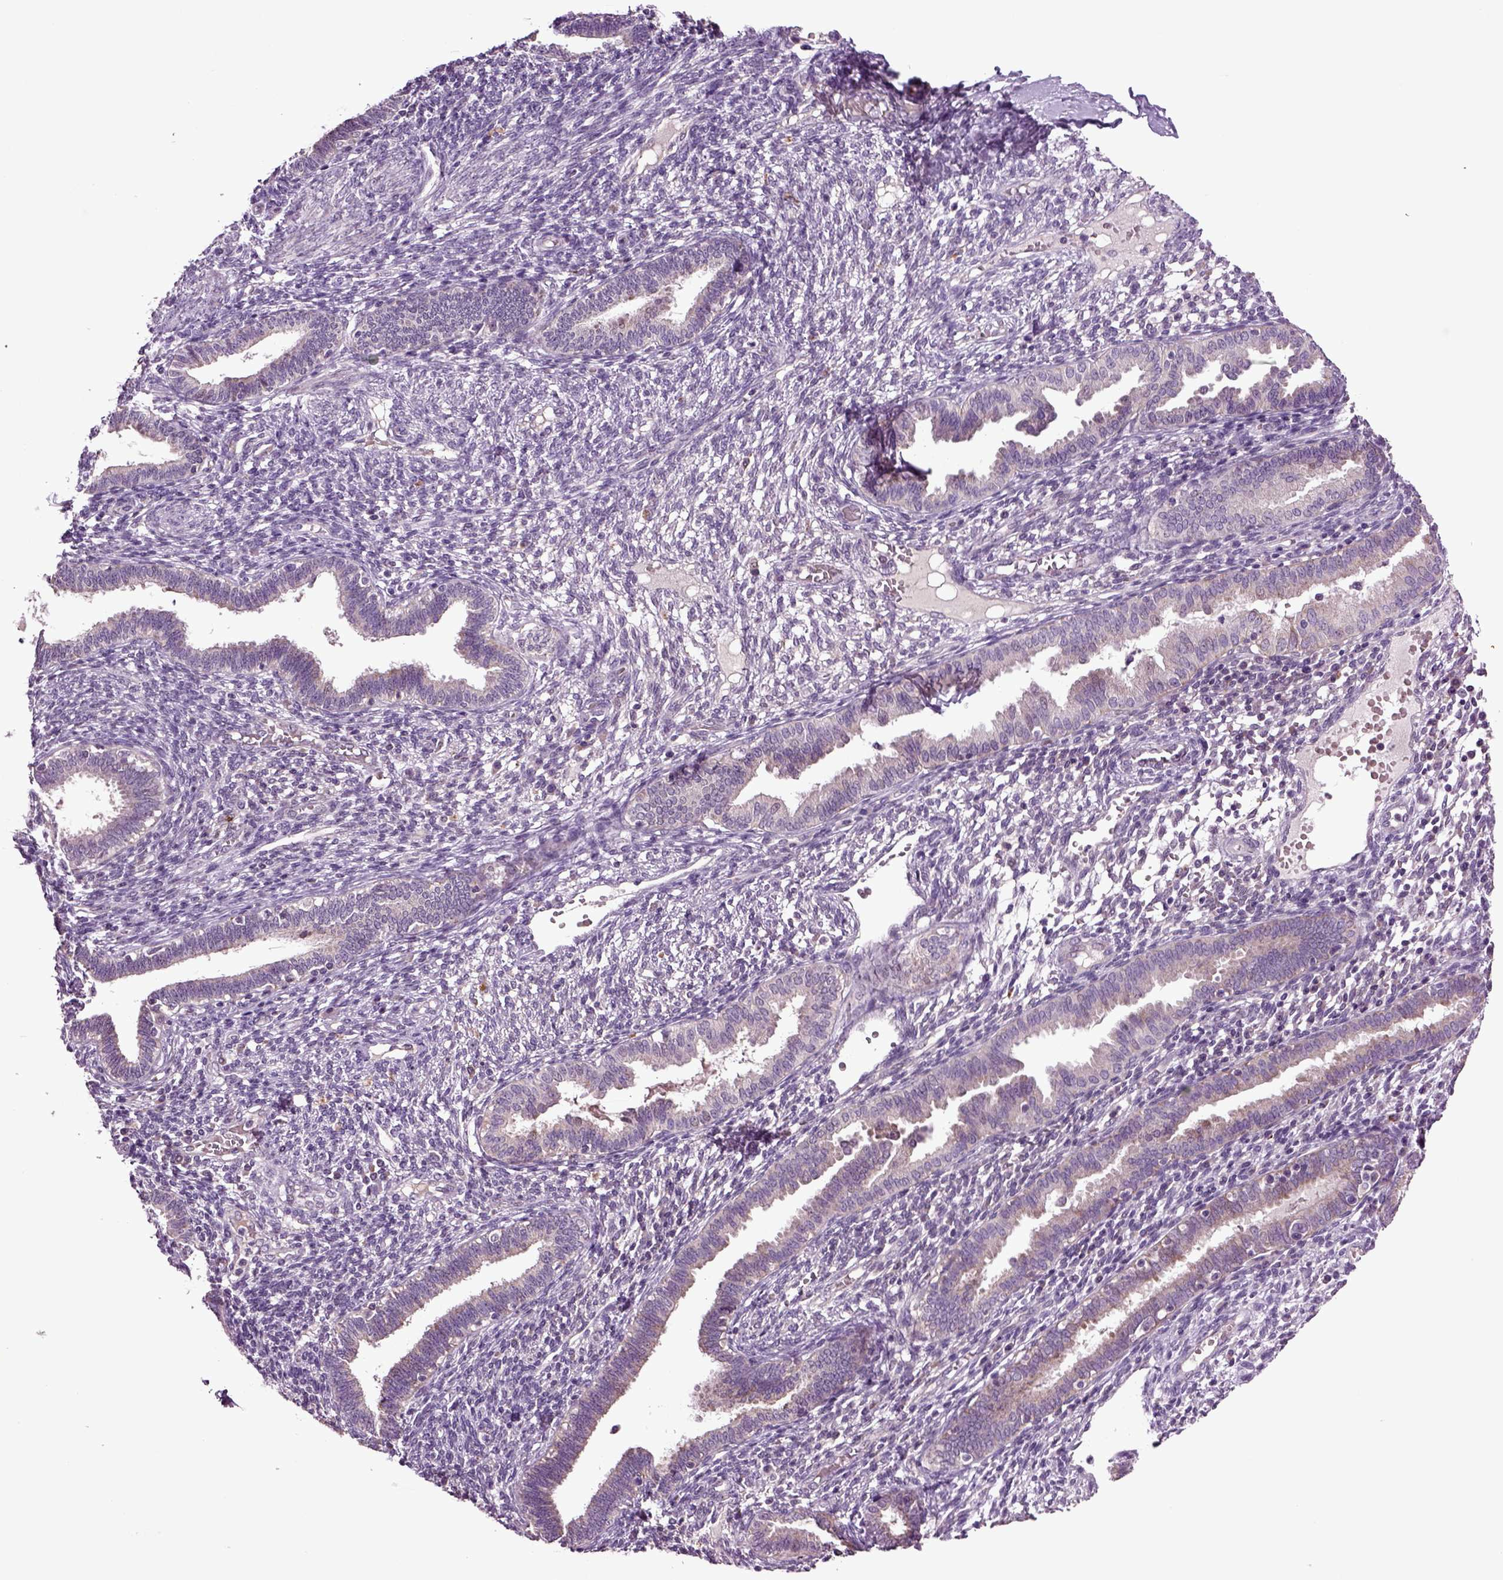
{"staining": {"intensity": "negative", "quantity": "none", "location": "none"}, "tissue": "endometrium", "cell_type": "Cells in endometrial stroma", "image_type": "normal", "snomed": [{"axis": "morphology", "description": "Normal tissue, NOS"}, {"axis": "topography", "description": "Endometrium"}], "caption": "Protein analysis of unremarkable endometrium displays no significant staining in cells in endometrial stroma. Nuclei are stained in blue.", "gene": "SLC17A6", "patient": {"sex": "female", "age": 42}}